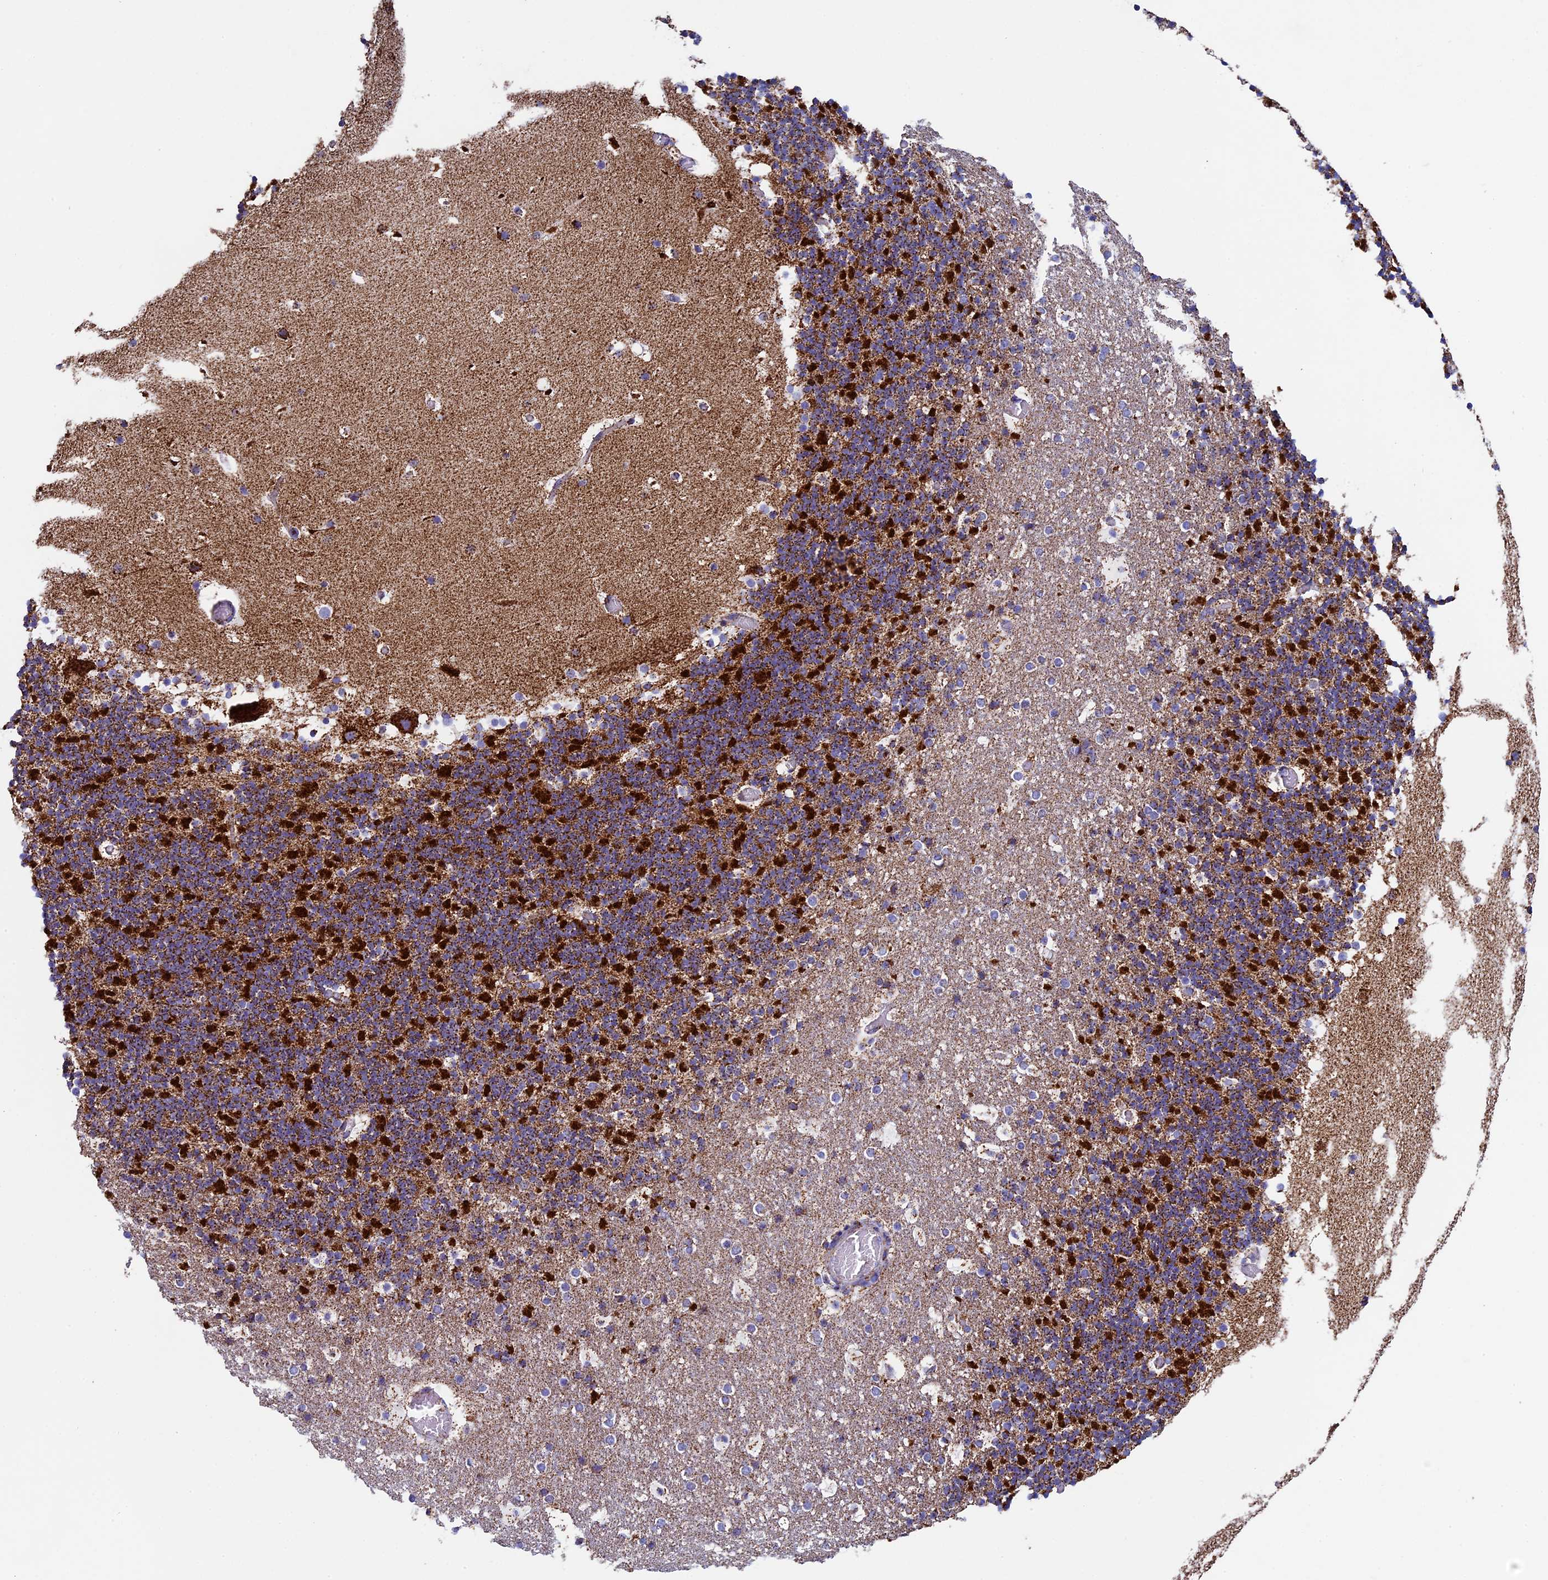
{"staining": {"intensity": "strong", "quantity": ">75%", "location": "cytoplasmic/membranous"}, "tissue": "cerebellum", "cell_type": "Cells in granular layer", "image_type": "normal", "snomed": [{"axis": "morphology", "description": "Normal tissue, NOS"}, {"axis": "topography", "description": "Cerebellum"}], "caption": "Immunohistochemistry micrograph of benign cerebellum: cerebellum stained using IHC reveals high levels of strong protein expression localized specifically in the cytoplasmic/membranous of cells in granular layer, appearing as a cytoplasmic/membranous brown color.", "gene": "UQCRFS1", "patient": {"sex": "male", "age": 57}}